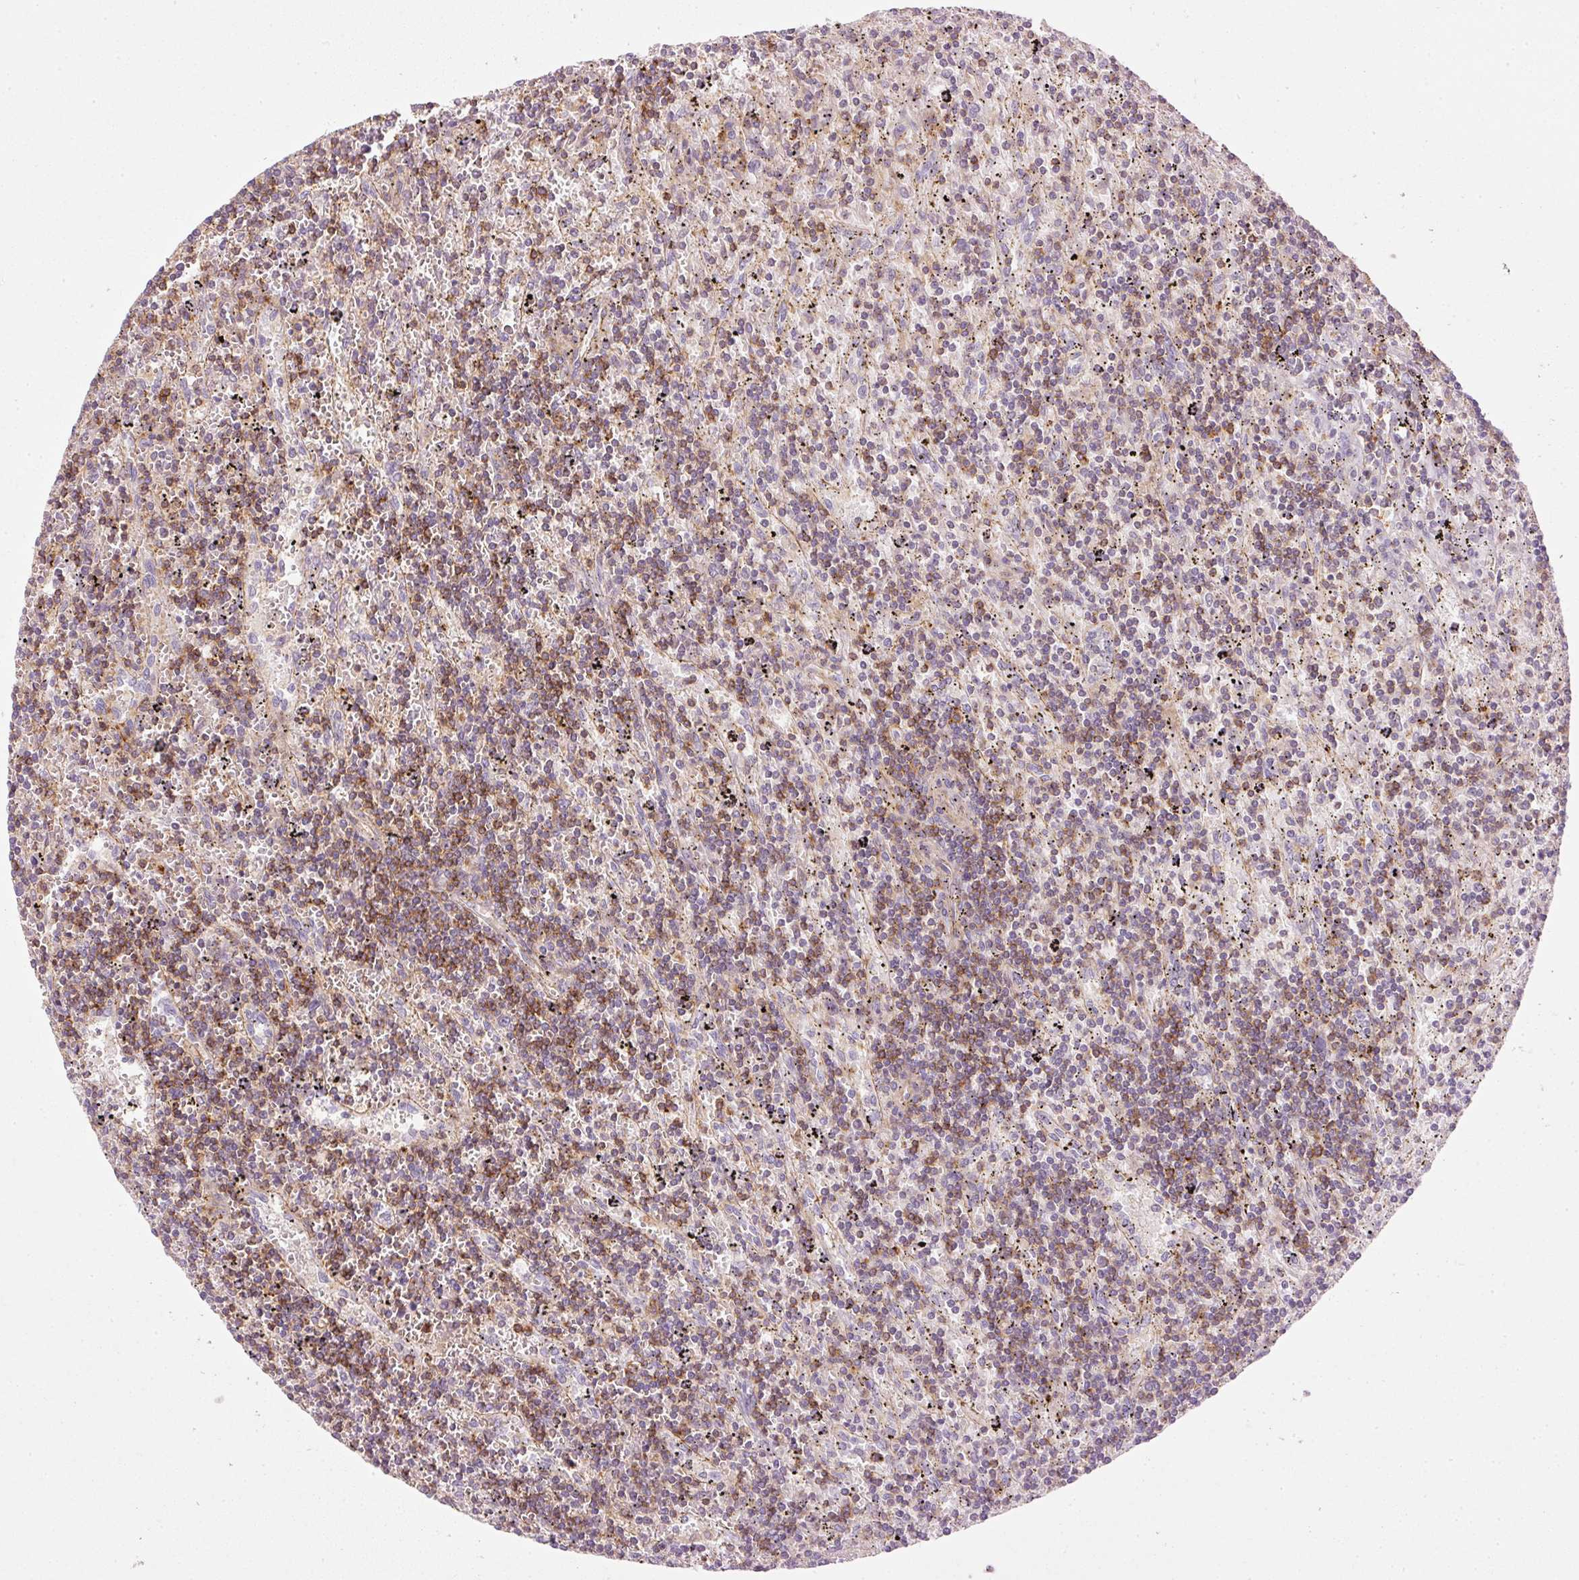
{"staining": {"intensity": "moderate", "quantity": ">75%", "location": "cytoplasmic/membranous"}, "tissue": "lymphoma", "cell_type": "Tumor cells", "image_type": "cancer", "snomed": [{"axis": "morphology", "description": "Malignant lymphoma, non-Hodgkin's type, Low grade"}, {"axis": "topography", "description": "Spleen"}], "caption": "Low-grade malignant lymphoma, non-Hodgkin's type stained with a protein marker reveals moderate staining in tumor cells.", "gene": "SIPA1", "patient": {"sex": "male", "age": 76}}